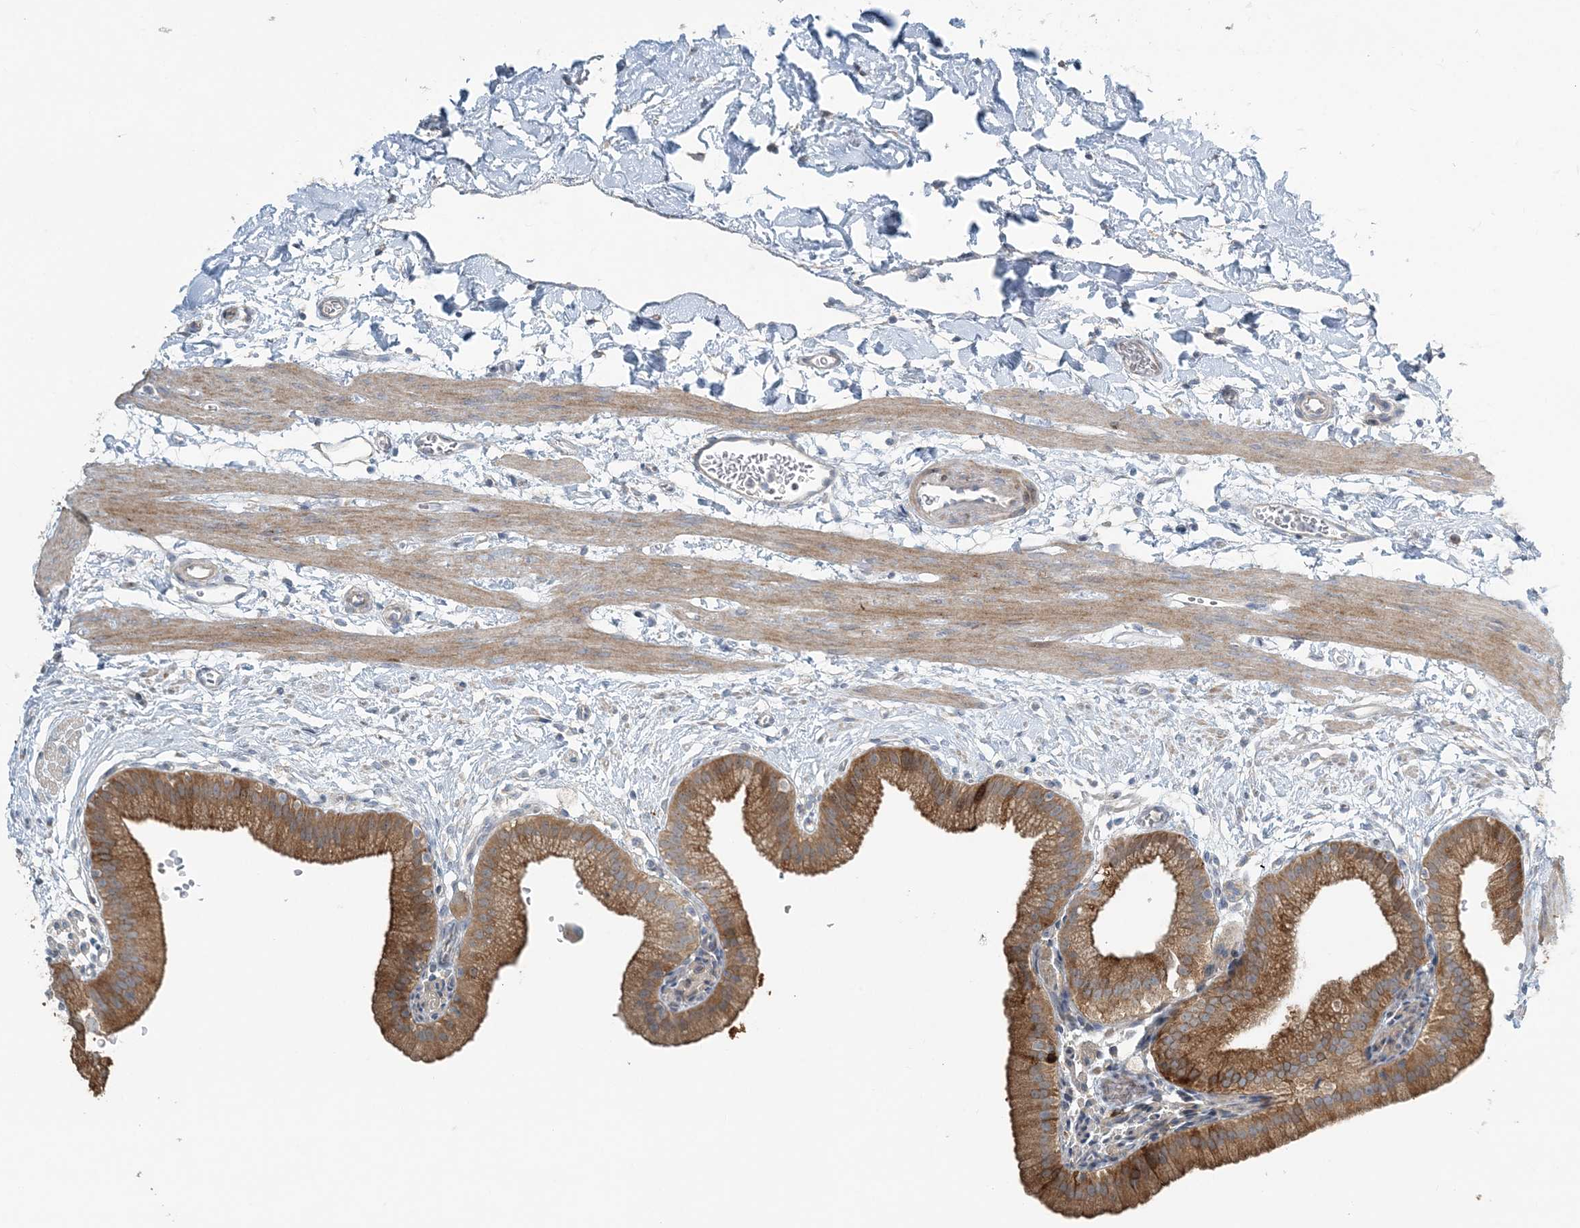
{"staining": {"intensity": "moderate", "quantity": ">75%", "location": "cytoplasmic/membranous"}, "tissue": "gallbladder", "cell_type": "Glandular cells", "image_type": "normal", "snomed": [{"axis": "morphology", "description": "Normal tissue, NOS"}, {"axis": "topography", "description": "Gallbladder"}], "caption": "Immunohistochemistry (IHC) staining of normal gallbladder, which exhibits medium levels of moderate cytoplasmic/membranous expression in about >75% of glandular cells indicating moderate cytoplasmic/membranous protein staining. The staining was performed using DAB (brown) for protein detection and nuclei were counterstained in hematoxylin (blue).", "gene": "SLC4A10", "patient": {"sex": "male", "age": 55}}